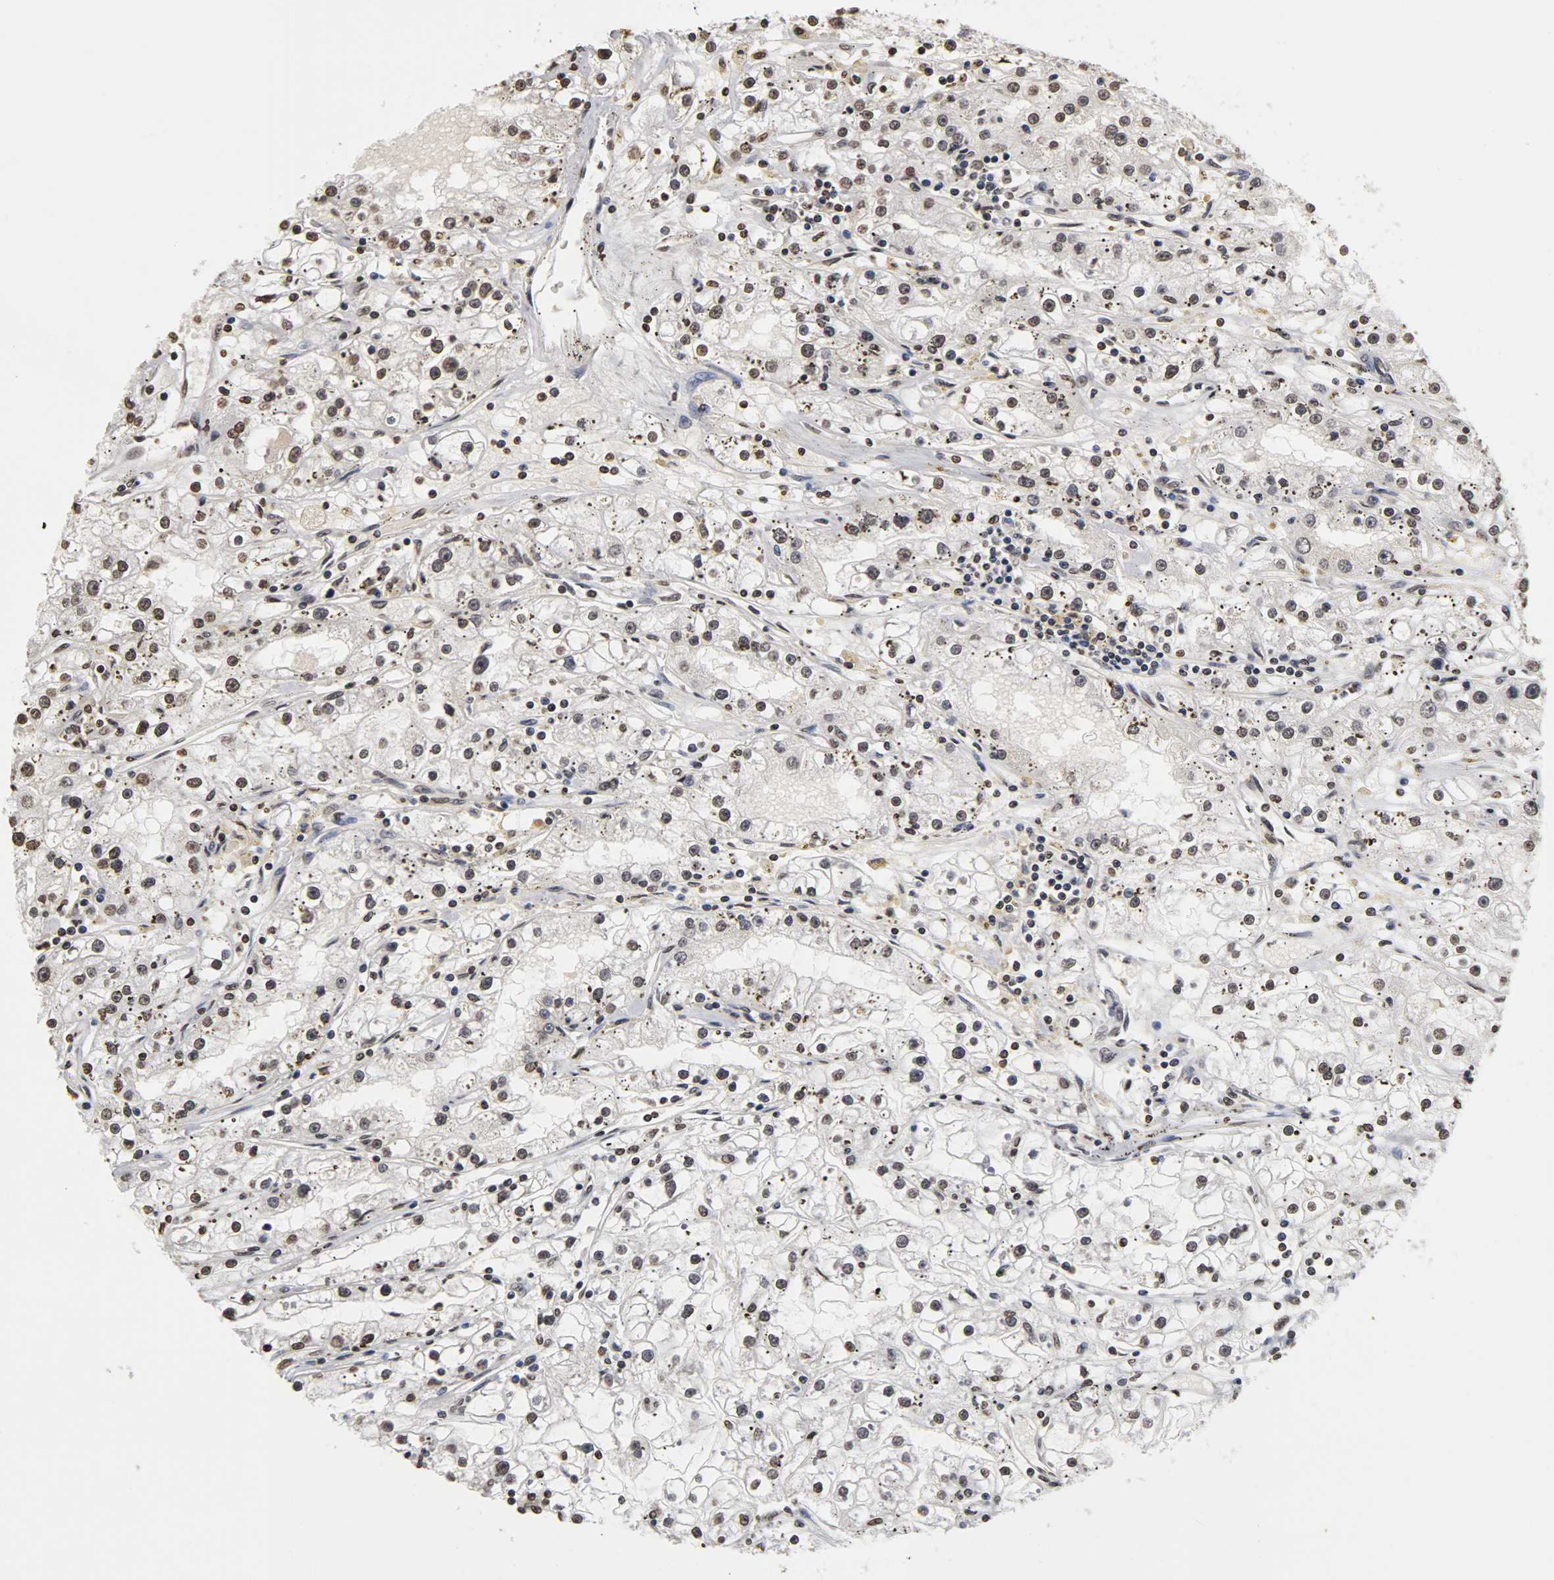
{"staining": {"intensity": "weak", "quantity": "25%-75%", "location": "nuclear"}, "tissue": "renal cancer", "cell_type": "Tumor cells", "image_type": "cancer", "snomed": [{"axis": "morphology", "description": "Adenocarcinoma, NOS"}, {"axis": "topography", "description": "Kidney"}], "caption": "IHC micrograph of neoplastic tissue: human renal cancer stained using immunohistochemistry (IHC) reveals low levels of weak protein expression localized specifically in the nuclear of tumor cells, appearing as a nuclear brown color.", "gene": "ERCC2", "patient": {"sex": "male", "age": 56}}